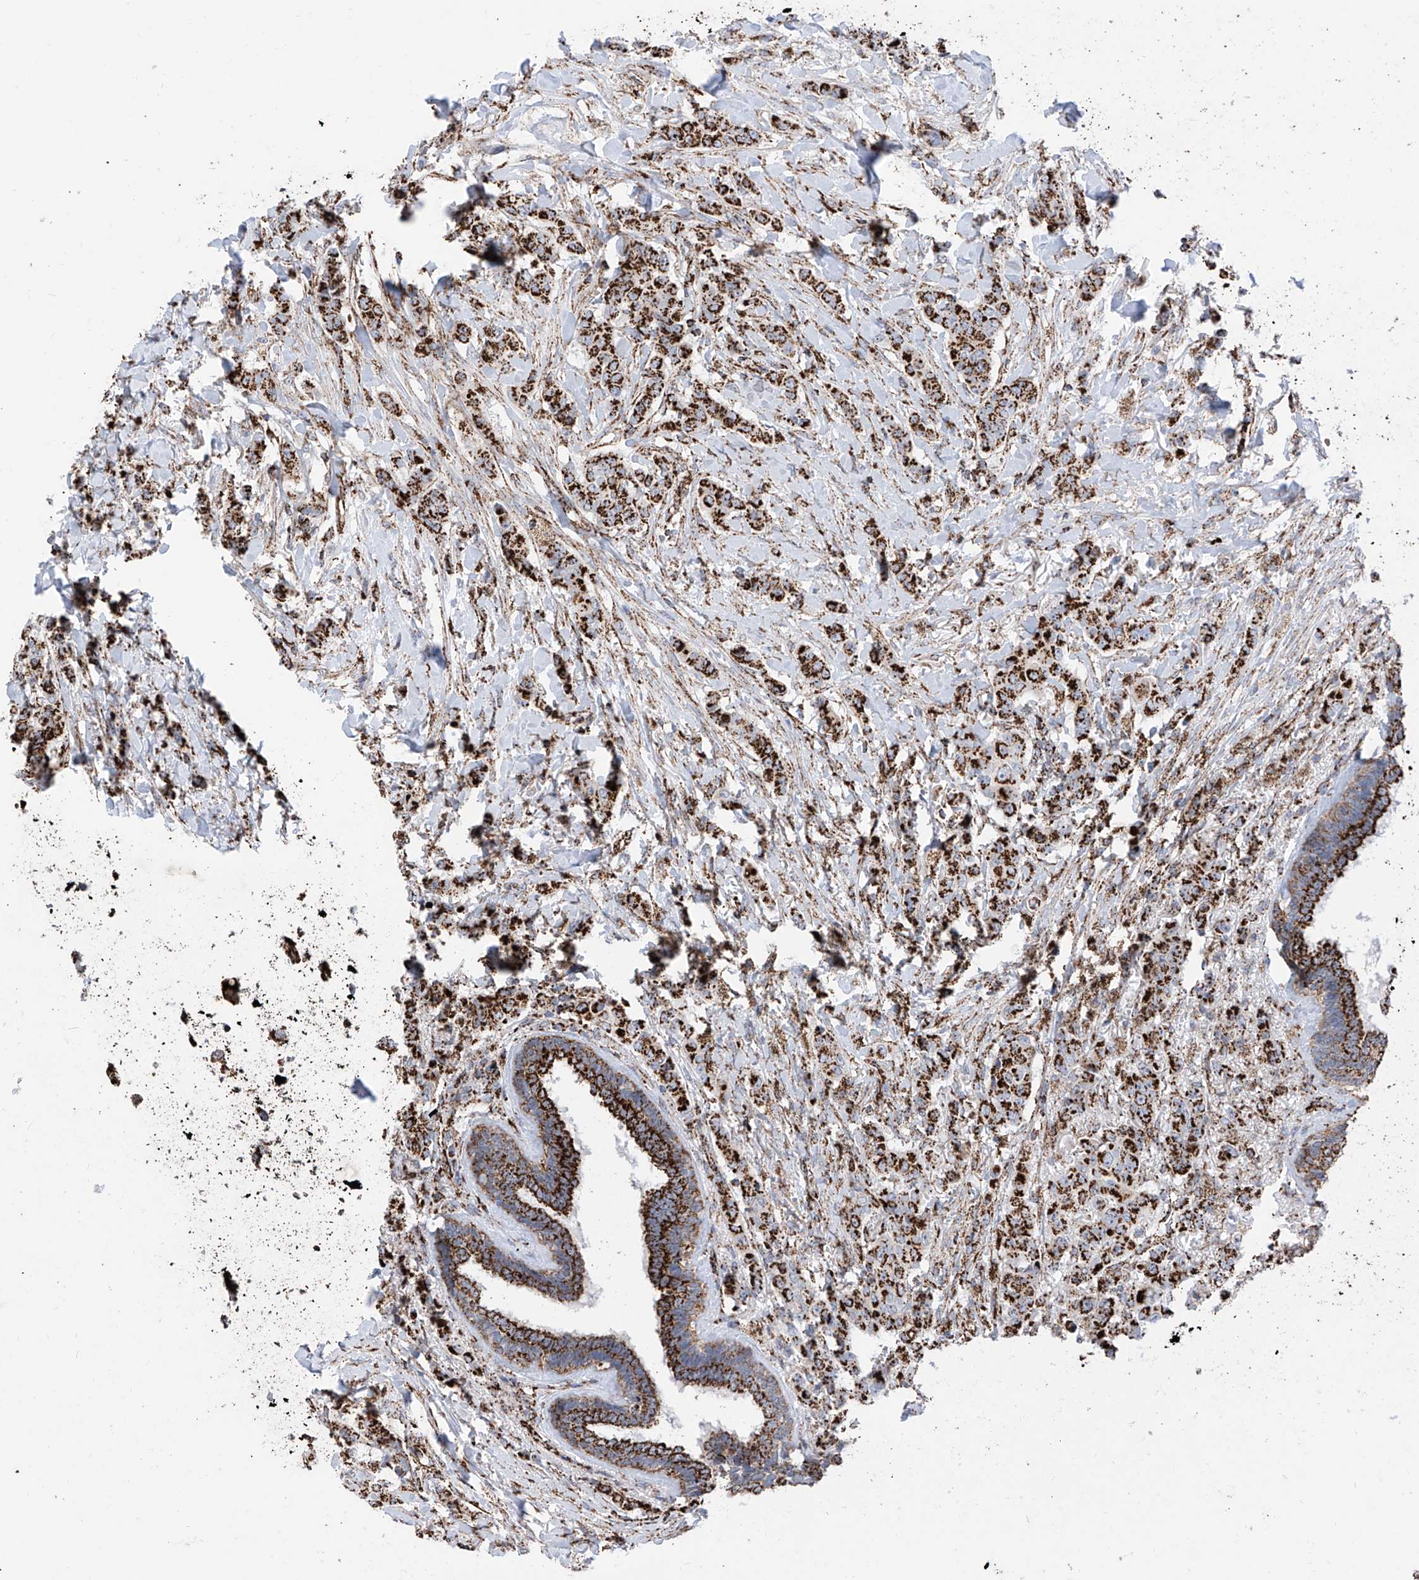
{"staining": {"intensity": "strong", "quantity": ">75%", "location": "cytoplasmic/membranous"}, "tissue": "breast cancer", "cell_type": "Tumor cells", "image_type": "cancer", "snomed": [{"axis": "morphology", "description": "Duct carcinoma"}, {"axis": "topography", "description": "Breast"}], "caption": "This is an image of immunohistochemistry (IHC) staining of breast cancer (infiltrating ductal carcinoma), which shows strong staining in the cytoplasmic/membranous of tumor cells.", "gene": "COX5B", "patient": {"sex": "female", "age": 40}}